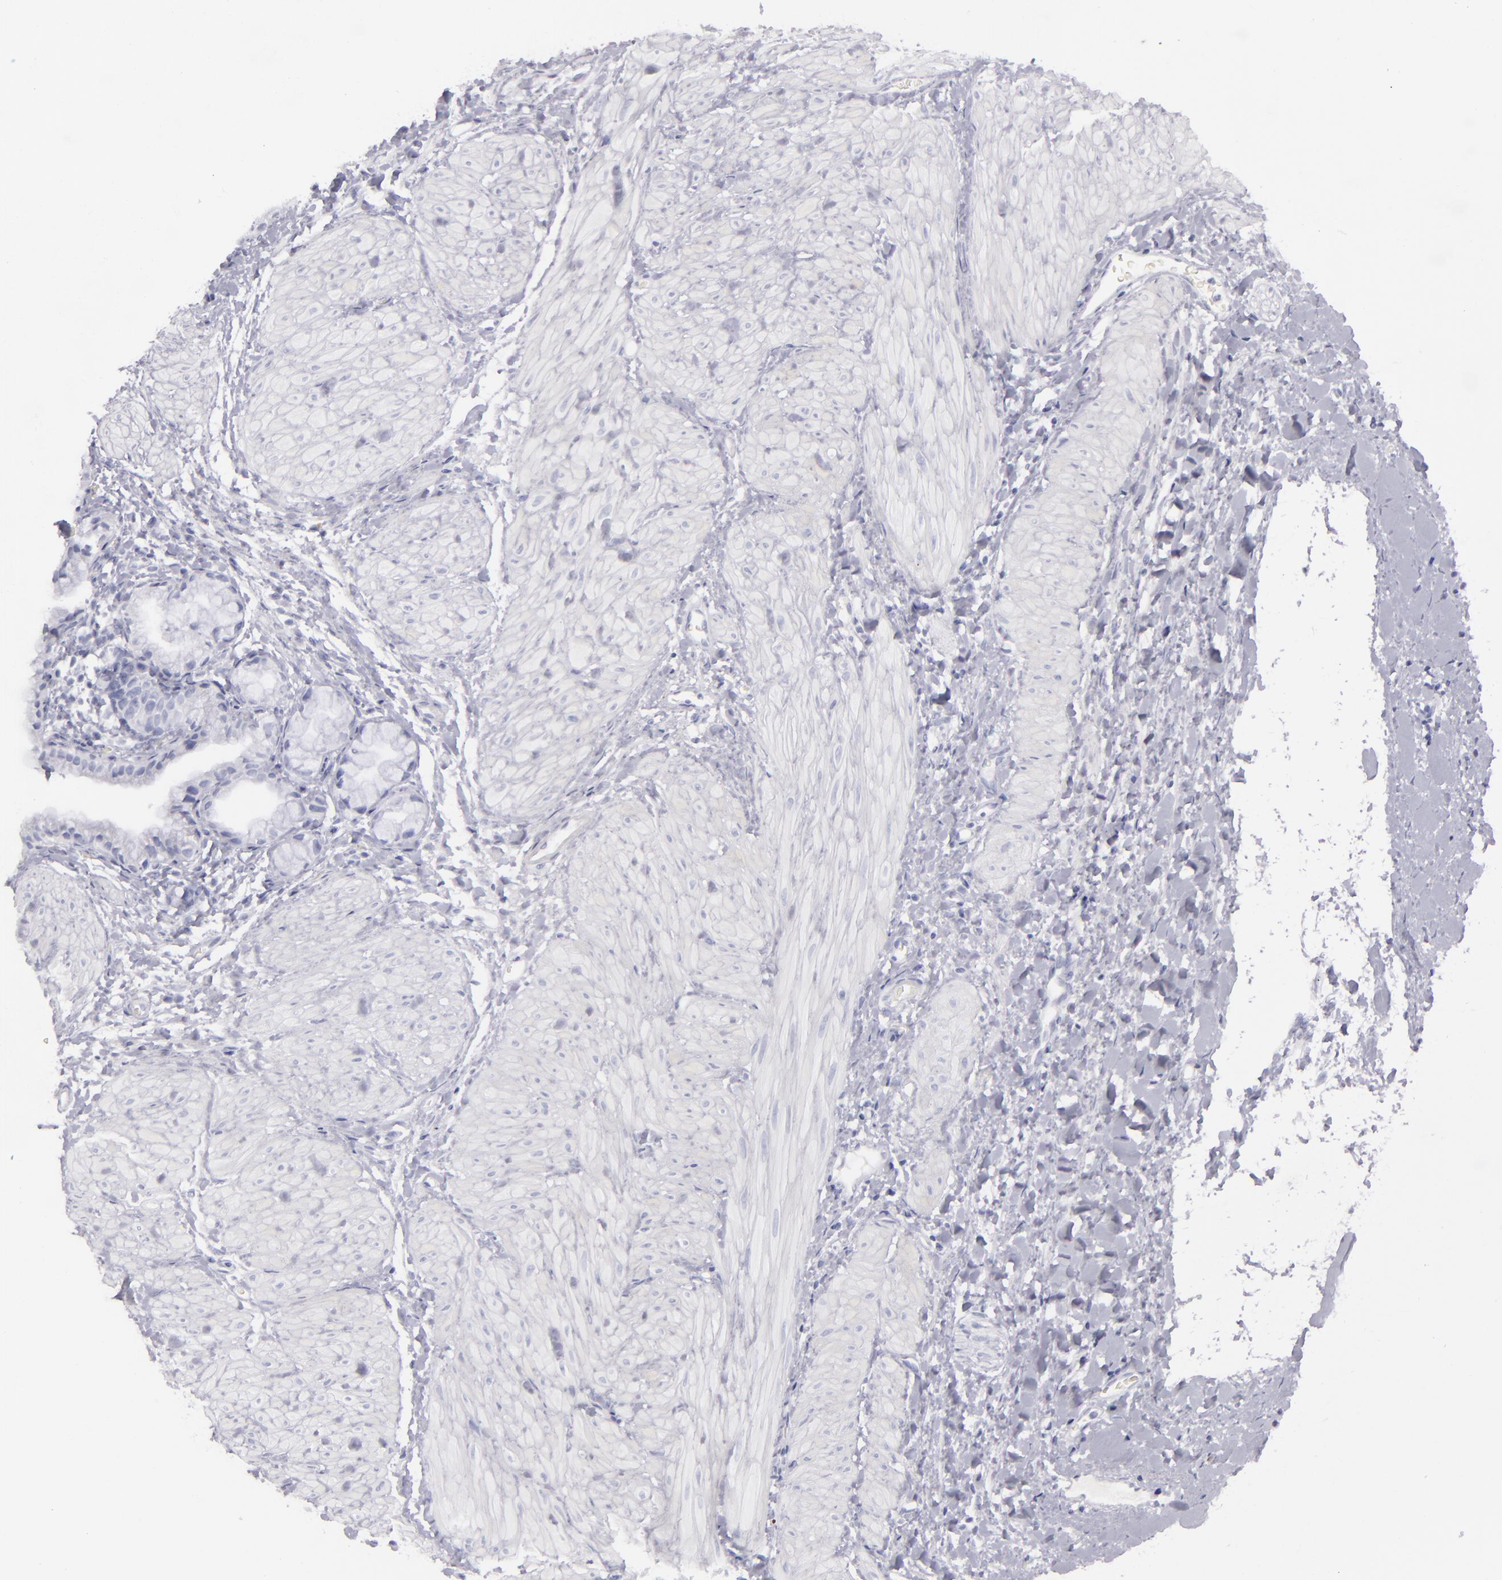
{"staining": {"intensity": "negative", "quantity": "none", "location": "none"}, "tissue": "gallbladder", "cell_type": "Glandular cells", "image_type": "normal", "snomed": [{"axis": "morphology", "description": "Normal tissue, NOS"}, {"axis": "morphology", "description": "Inflammation, NOS"}, {"axis": "topography", "description": "Gallbladder"}], "caption": "A high-resolution photomicrograph shows immunohistochemistry staining of benign gallbladder, which exhibits no significant positivity in glandular cells.", "gene": "FLG", "patient": {"sex": "male", "age": 66}}